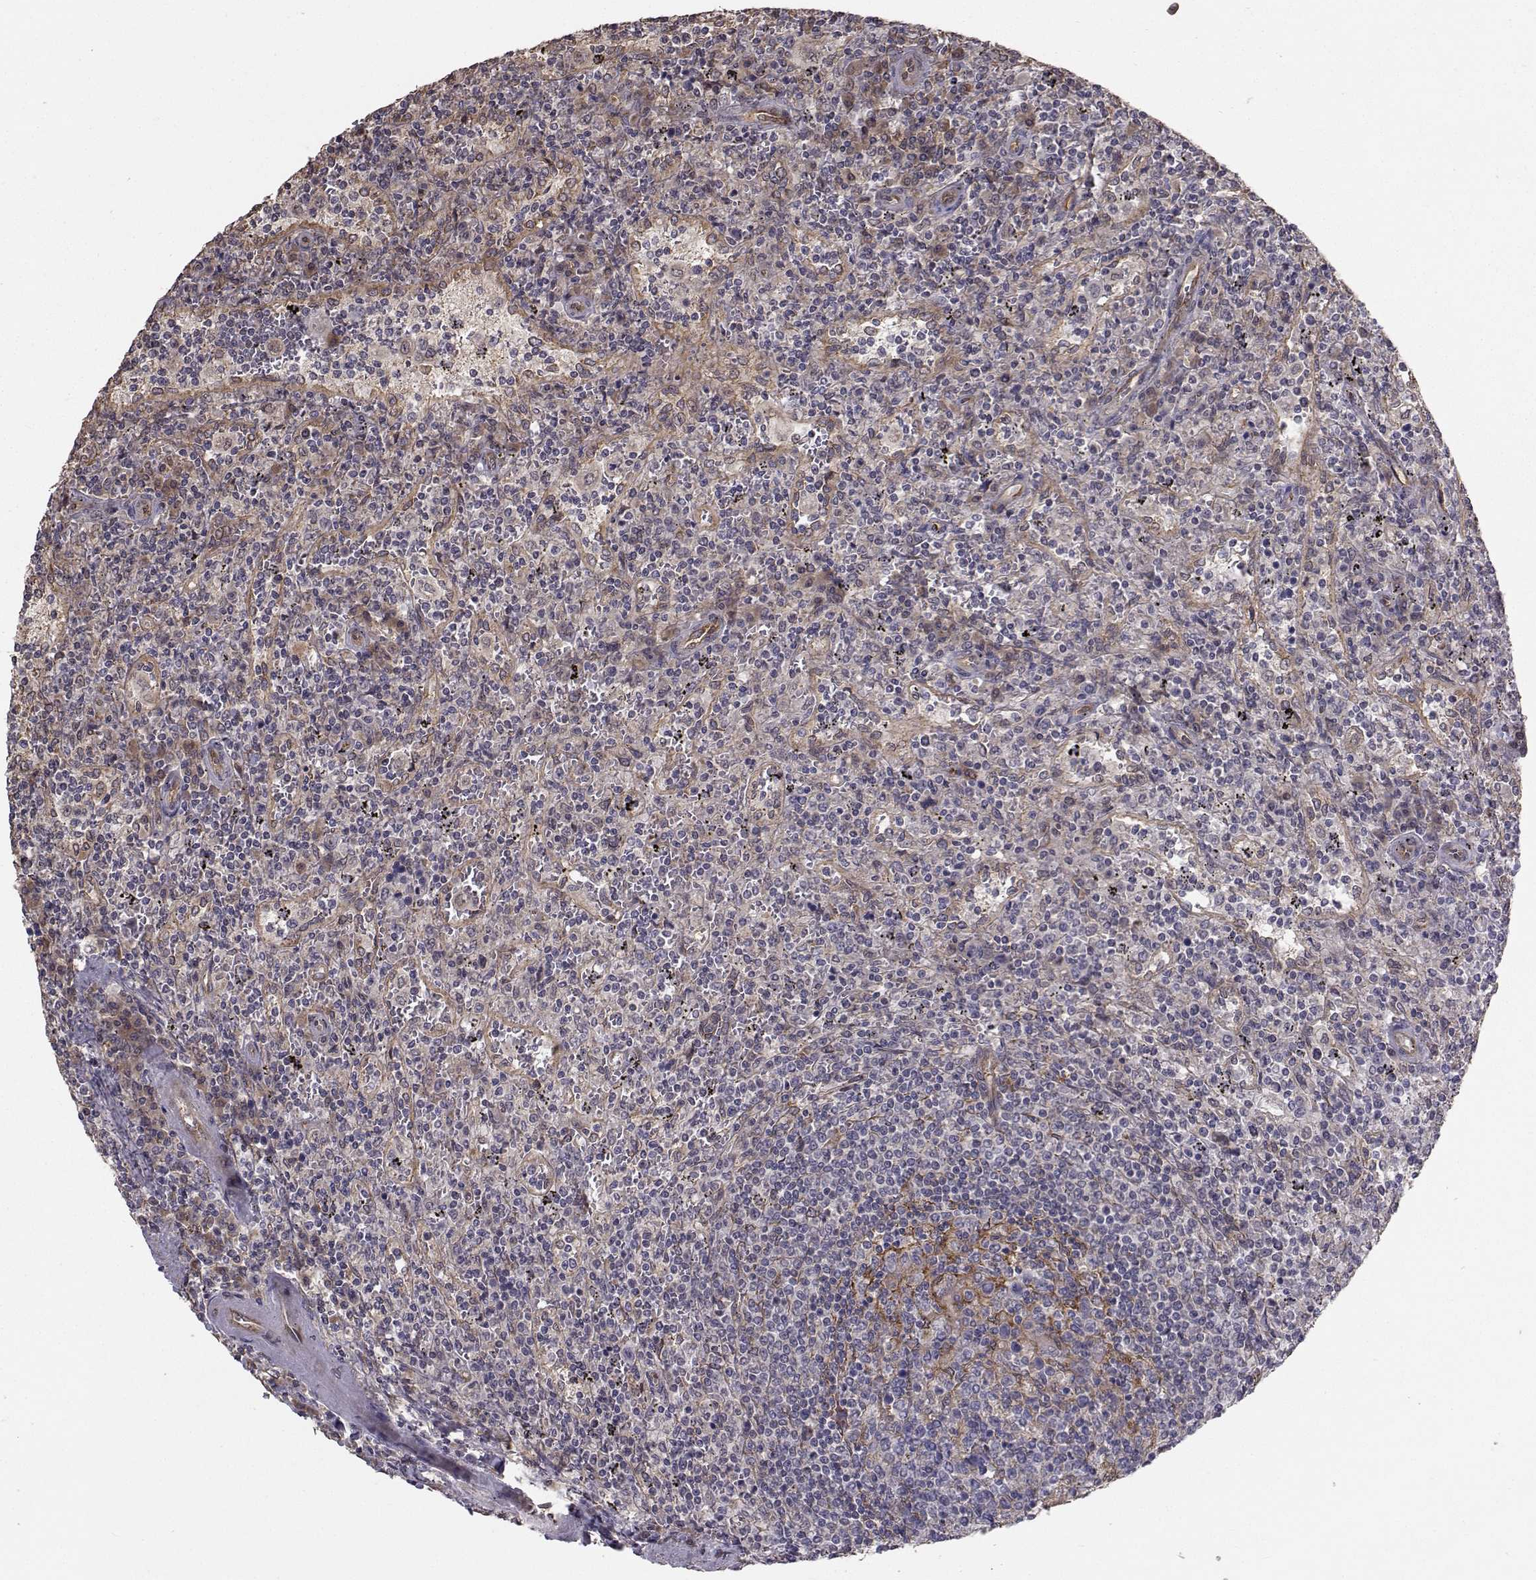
{"staining": {"intensity": "weak", "quantity": ">75%", "location": "cytoplasmic/membranous"}, "tissue": "lymphoma", "cell_type": "Tumor cells", "image_type": "cancer", "snomed": [{"axis": "morphology", "description": "Malignant lymphoma, non-Hodgkin's type, Low grade"}, {"axis": "topography", "description": "Spleen"}], "caption": "Lymphoma stained with immunohistochemistry (IHC) shows weak cytoplasmic/membranous expression in about >75% of tumor cells.", "gene": "TRIP10", "patient": {"sex": "male", "age": 62}}